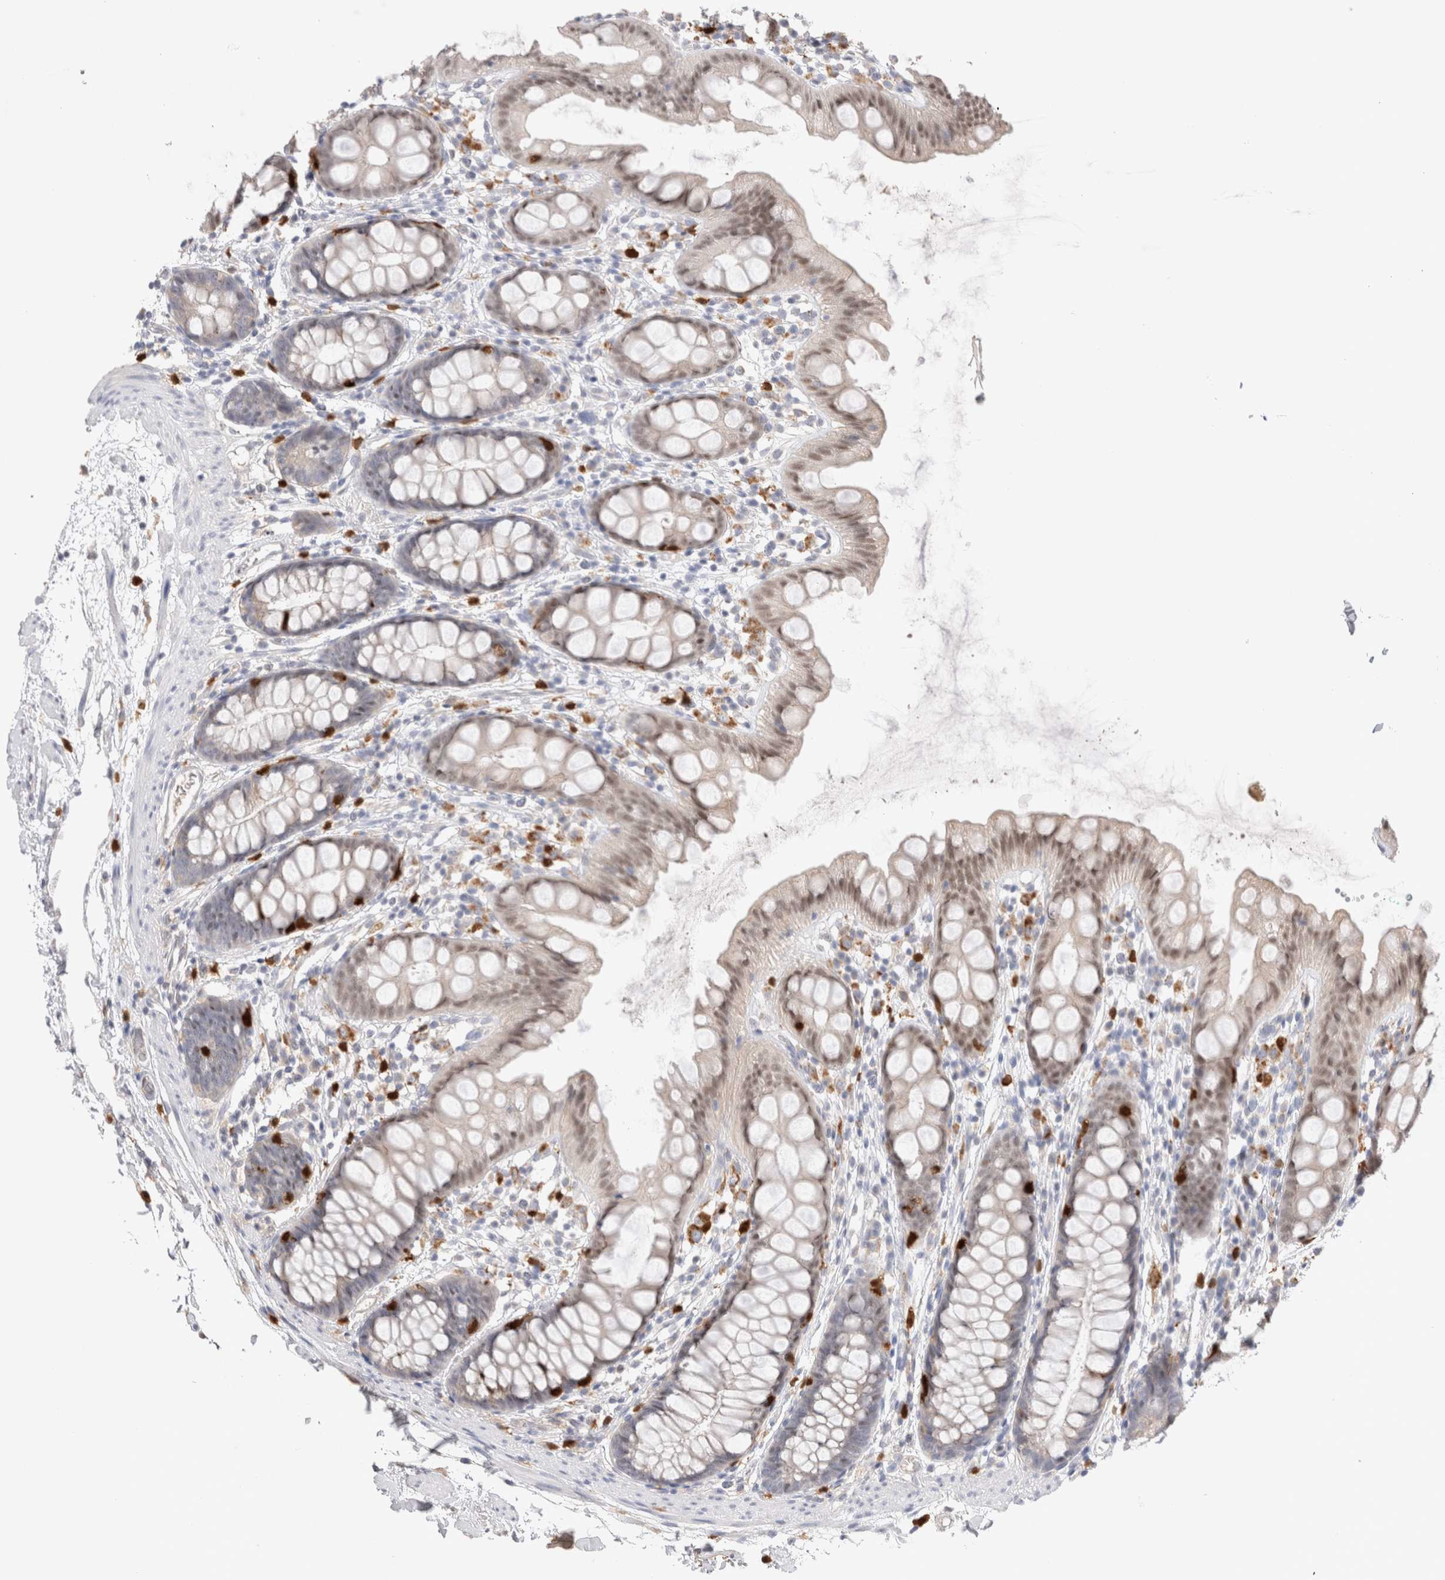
{"staining": {"intensity": "weak", "quantity": ">75%", "location": "nuclear"}, "tissue": "rectum", "cell_type": "Glandular cells", "image_type": "normal", "snomed": [{"axis": "morphology", "description": "Normal tissue, NOS"}, {"axis": "topography", "description": "Rectum"}], "caption": "Human rectum stained for a protein (brown) displays weak nuclear positive positivity in approximately >75% of glandular cells.", "gene": "HPGDS", "patient": {"sex": "female", "age": 65}}